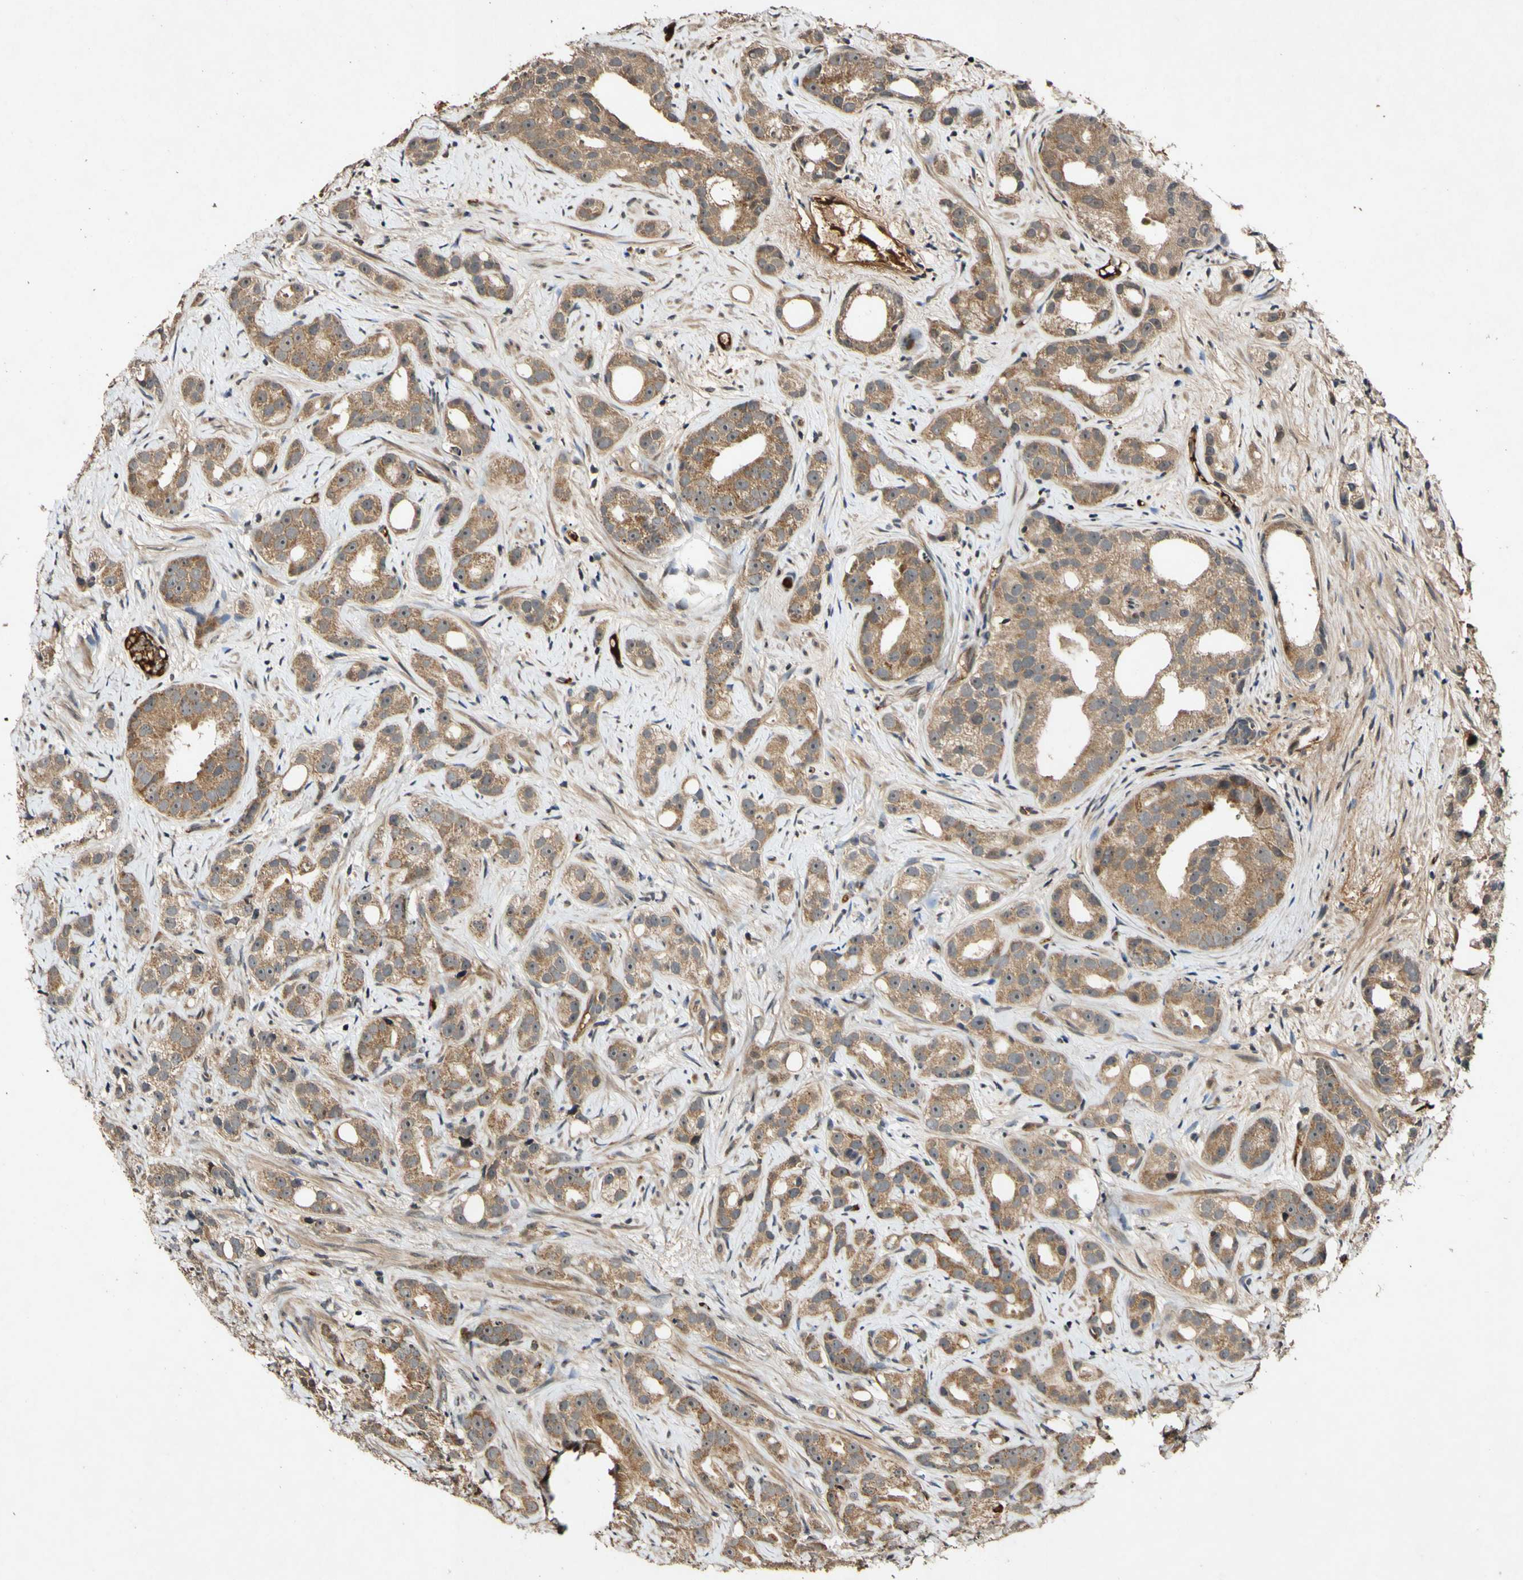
{"staining": {"intensity": "moderate", "quantity": ">75%", "location": "cytoplasmic/membranous"}, "tissue": "prostate cancer", "cell_type": "Tumor cells", "image_type": "cancer", "snomed": [{"axis": "morphology", "description": "Adenocarcinoma, Low grade"}, {"axis": "topography", "description": "Prostate"}], "caption": "Brown immunohistochemical staining in human low-grade adenocarcinoma (prostate) demonstrates moderate cytoplasmic/membranous staining in about >75% of tumor cells.", "gene": "PLAT", "patient": {"sex": "male", "age": 89}}